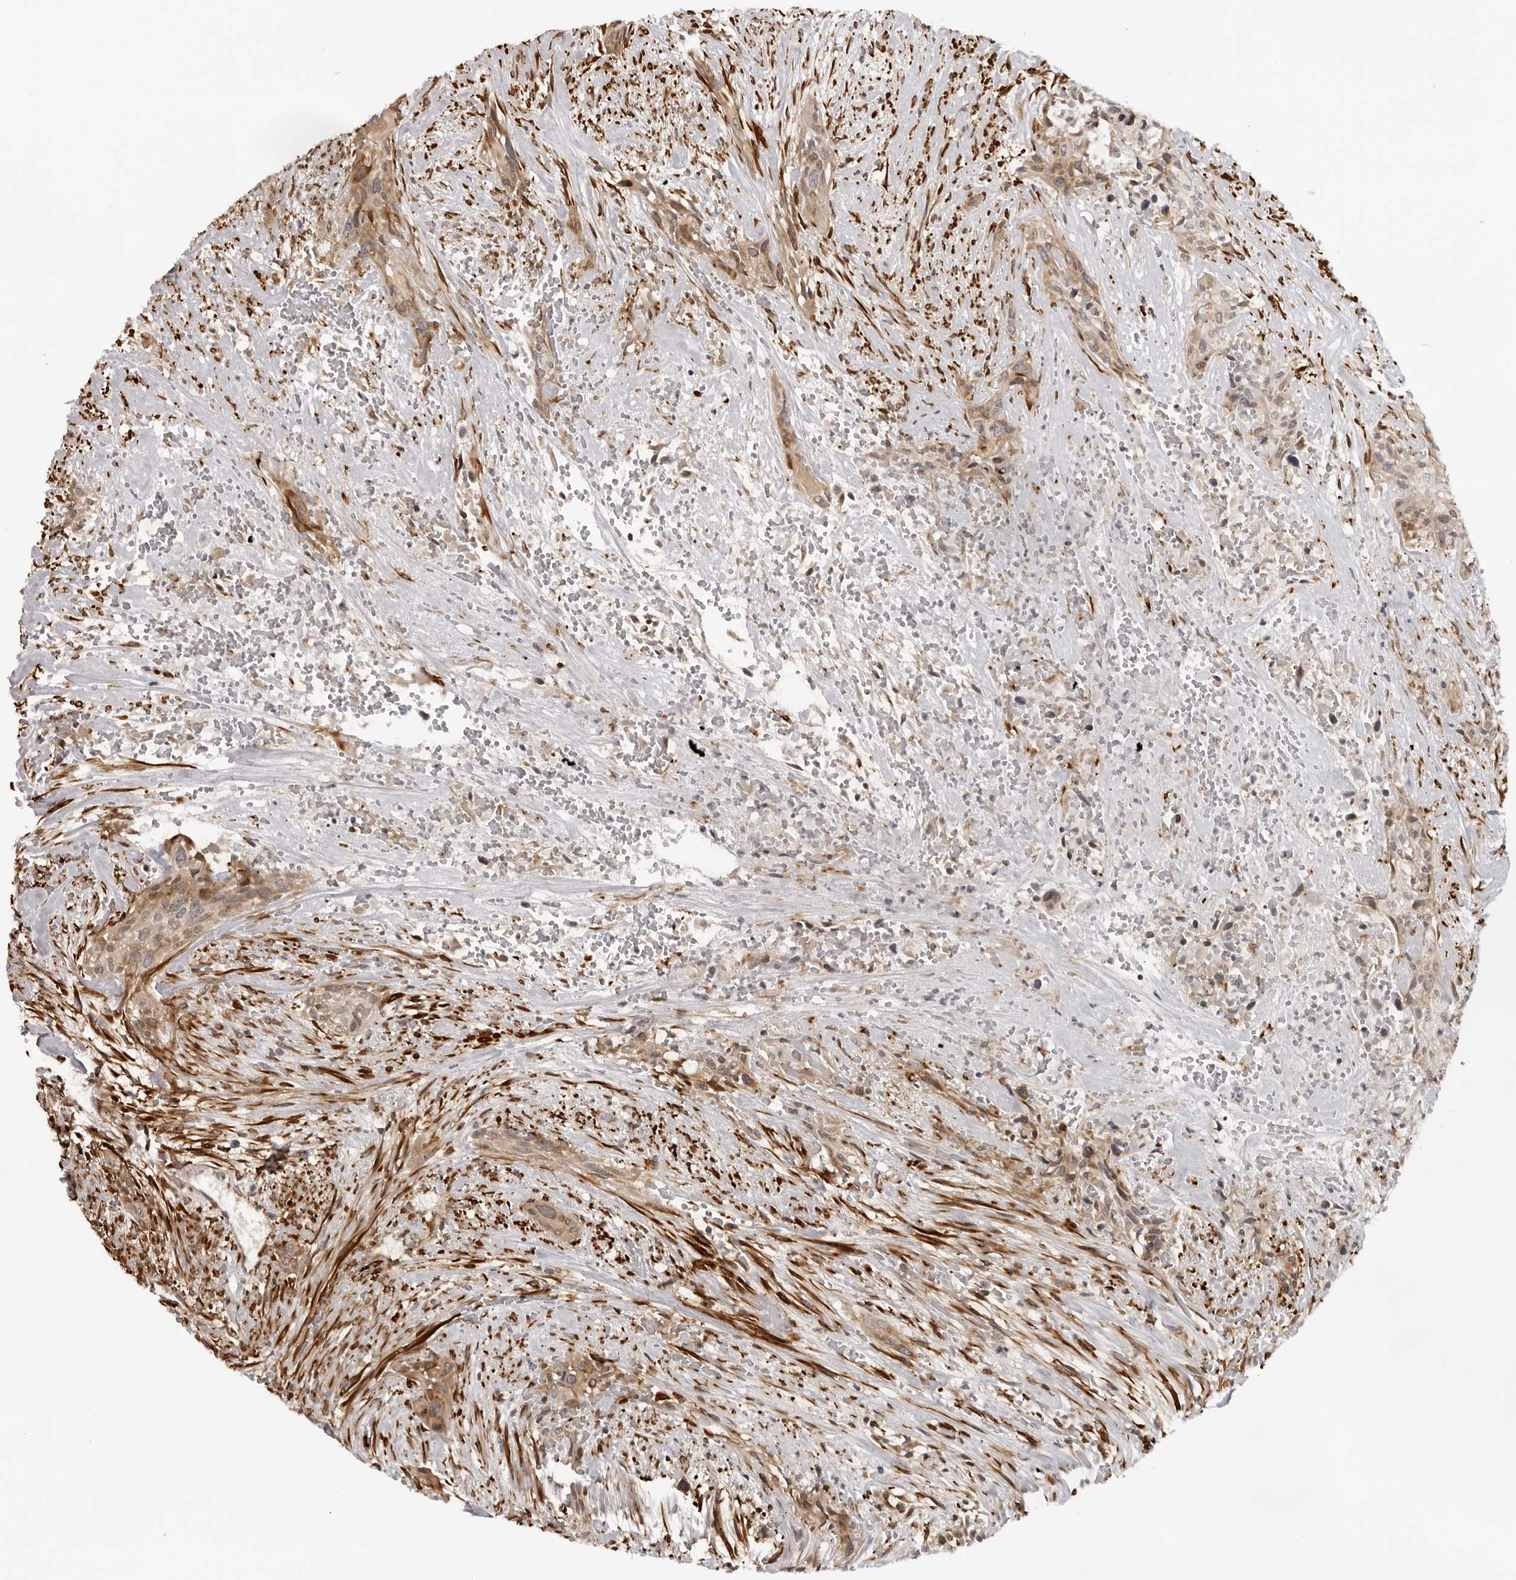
{"staining": {"intensity": "moderate", "quantity": ">75%", "location": "cytoplasmic/membranous"}, "tissue": "urothelial cancer", "cell_type": "Tumor cells", "image_type": "cancer", "snomed": [{"axis": "morphology", "description": "Urothelial carcinoma, High grade"}, {"axis": "topography", "description": "Urinary bladder"}], "caption": "Urothelial cancer stained with a protein marker exhibits moderate staining in tumor cells.", "gene": "SRGAP2", "patient": {"sex": "male", "age": 35}}